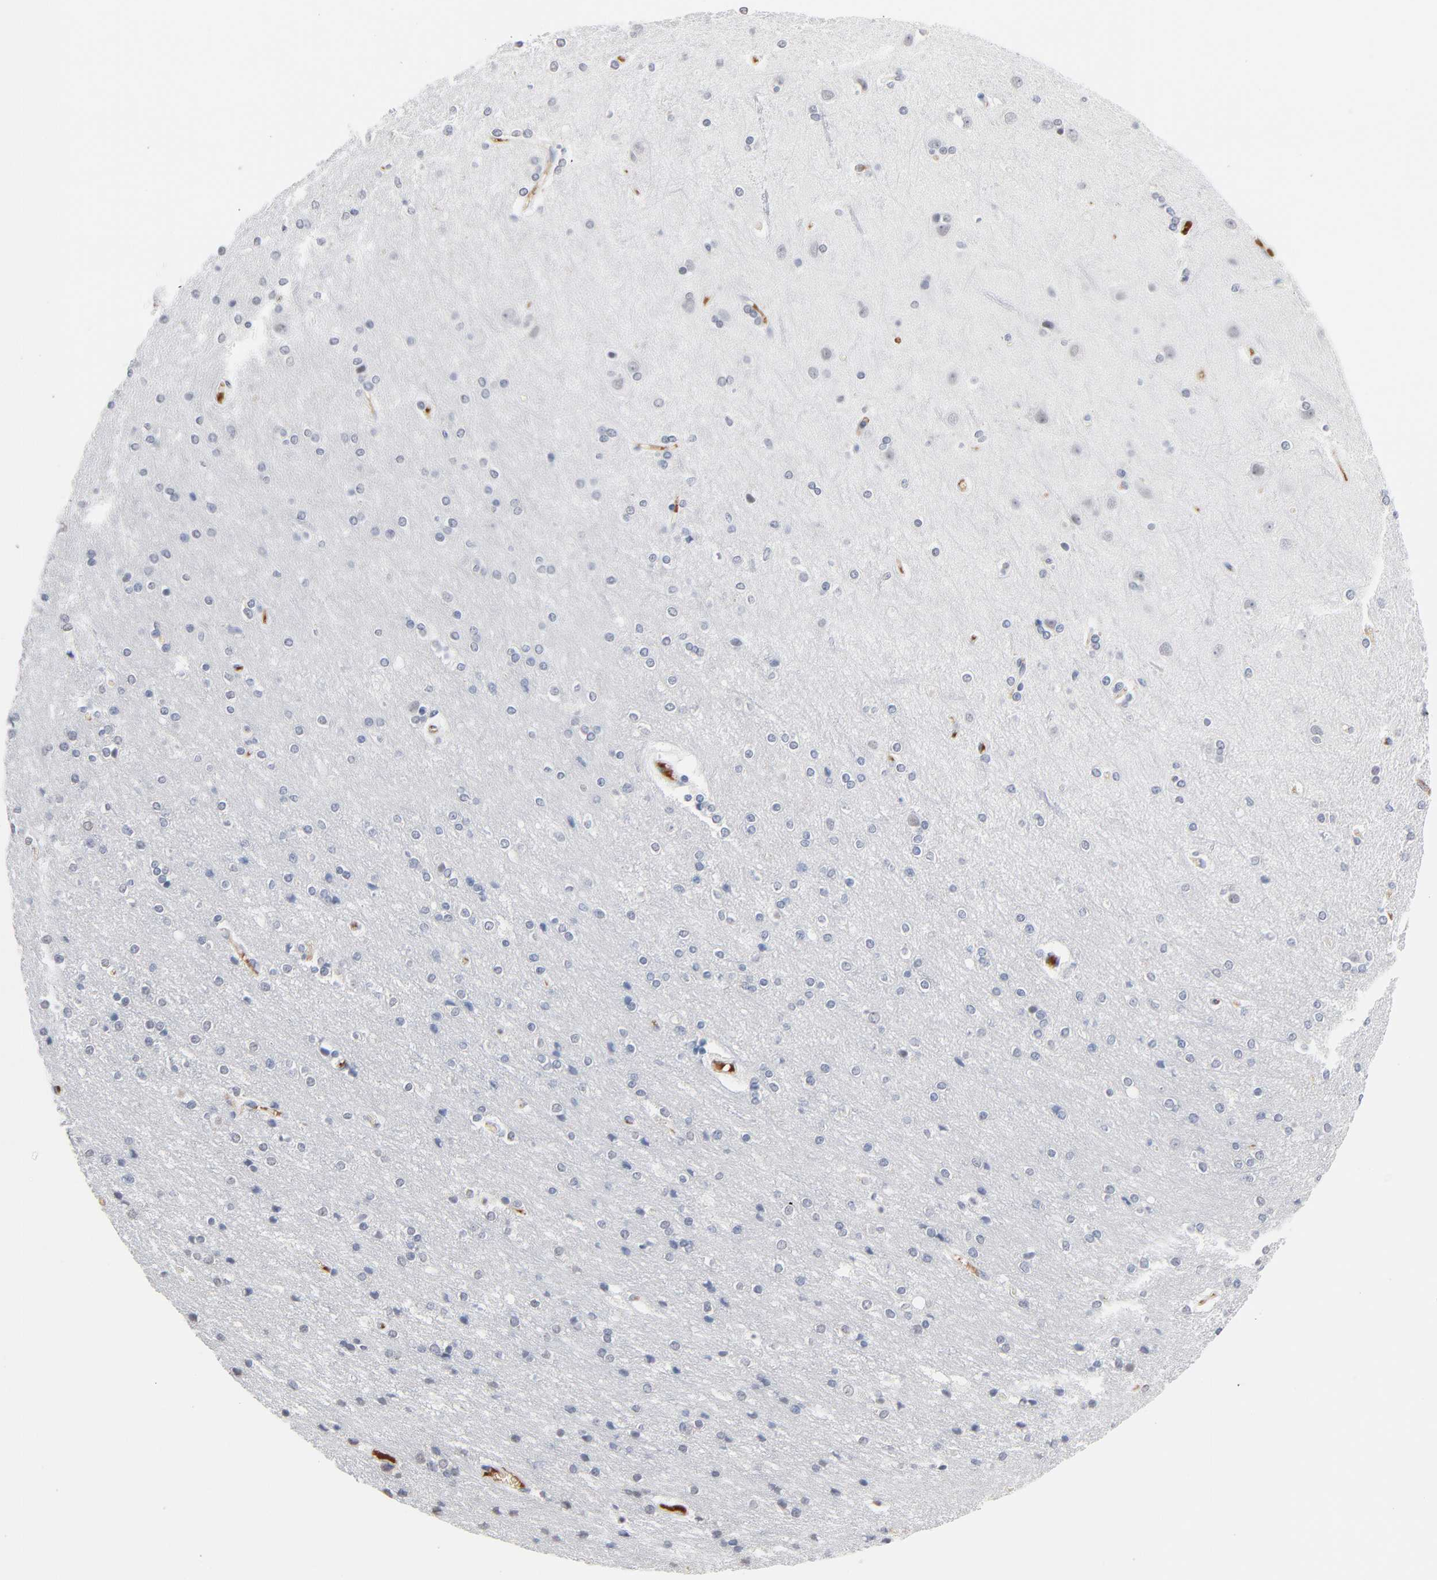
{"staining": {"intensity": "weak", "quantity": ">75%", "location": "cytoplasmic/membranous"}, "tissue": "cerebral cortex", "cell_type": "Endothelial cells", "image_type": "normal", "snomed": [{"axis": "morphology", "description": "Normal tissue, NOS"}, {"axis": "topography", "description": "Cerebral cortex"}], "caption": "Immunohistochemistry (DAB (3,3'-diaminobenzidine)) staining of normal cerebral cortex demonstrates weak cytoplasmic/membranous protein expression in about >75% of endothelial cells. (IHC, brightfield microscopy, high magnification).", "gene": "SERPINA4", "patient": {"sex": "female", "age": 54}}